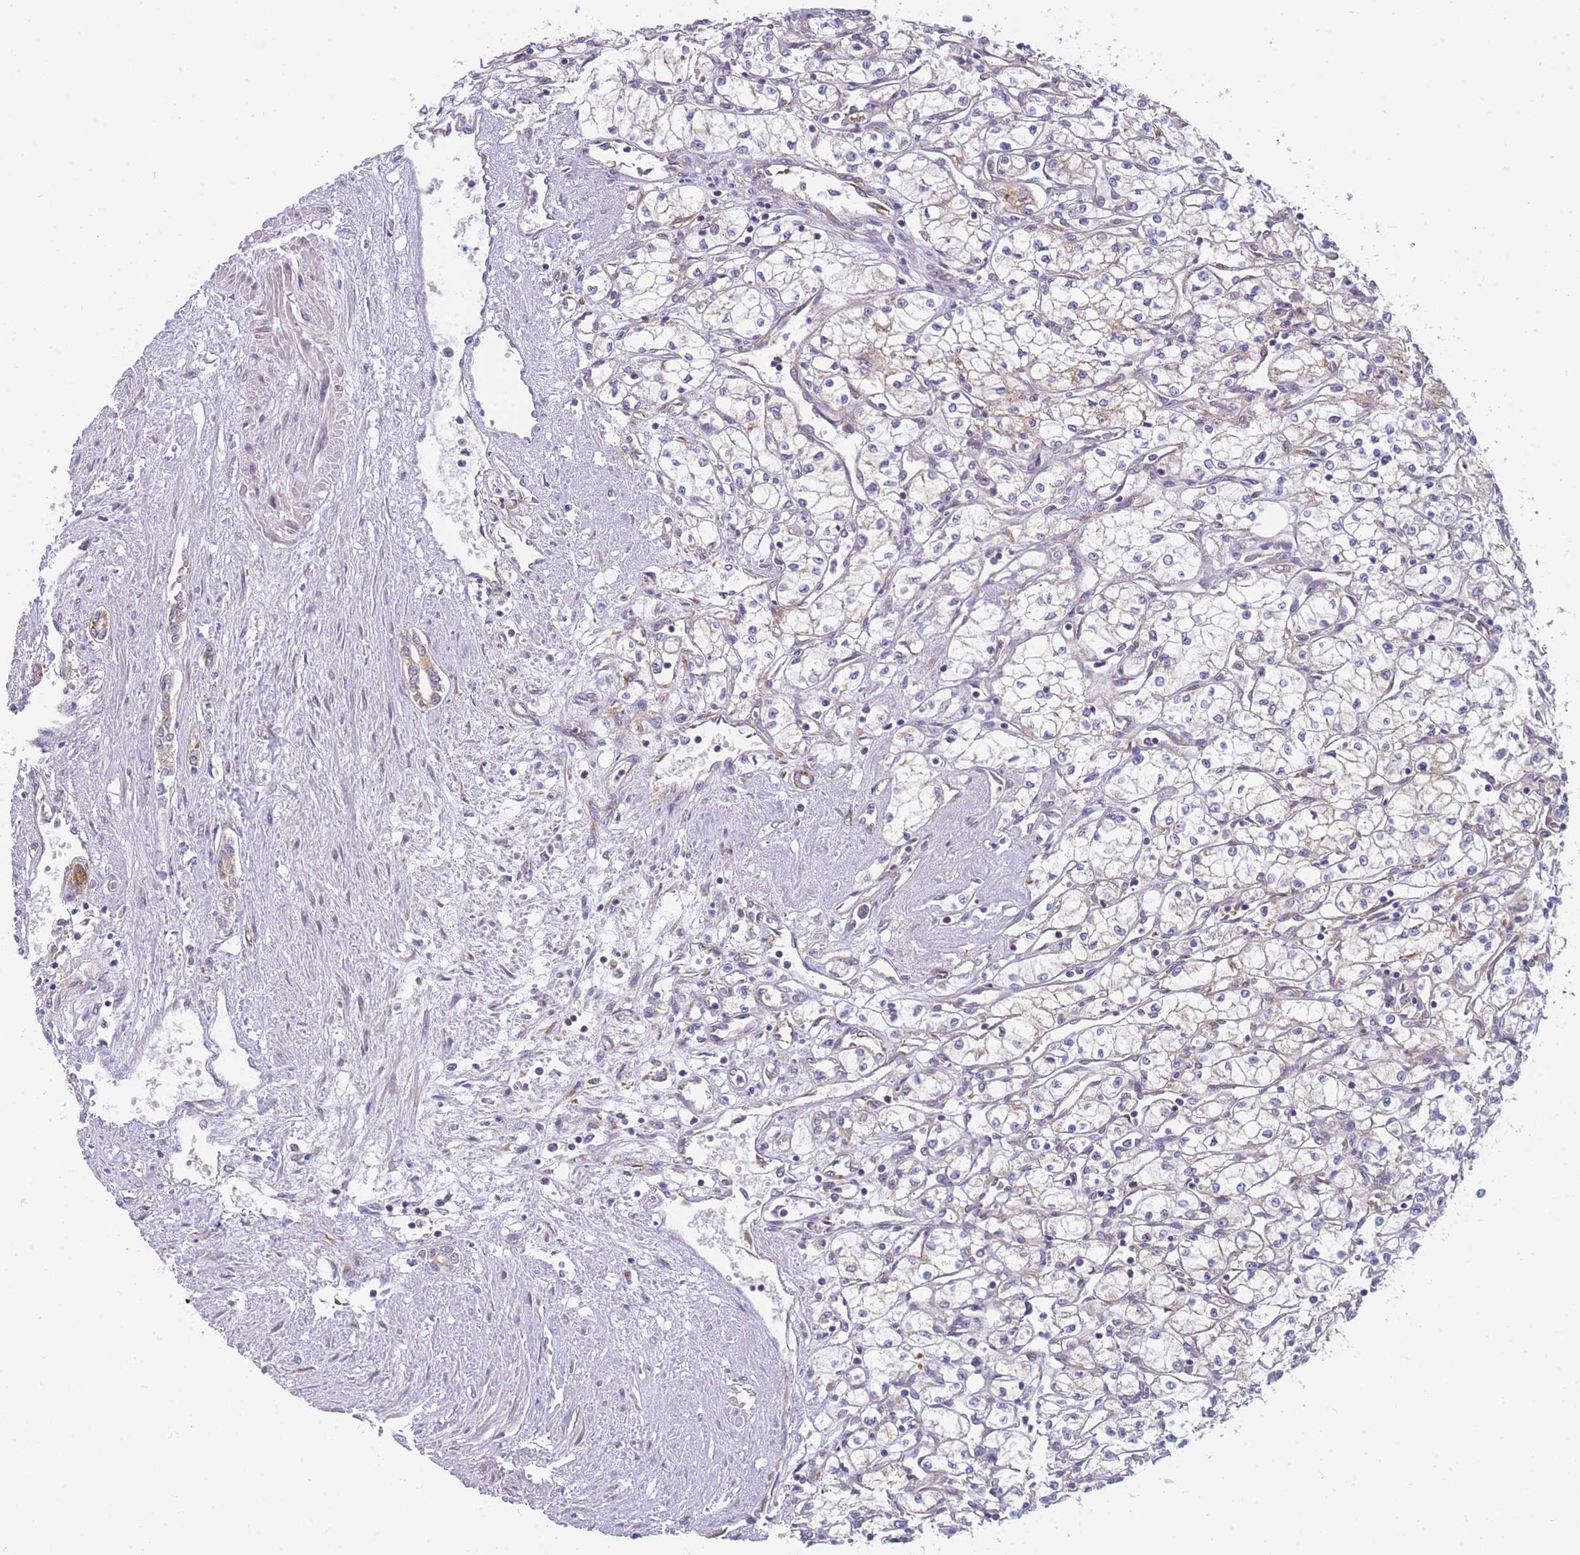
{"staining": {"intensity": "negative", "quantity": "none", "location": "none"}, "tissue": "renal cancer", "cell_type": "Tumor cells", "image_type": "cancer", "snomed": [{"axis": "morphology", "description": "Adenocarcinoma, NOS"}, {"axis": "topography", "description": "Kidney"}], "caption": "A high-resolution image shows immunohistochemistry staining of renal cancer, which displays no significant staining in tumor cells. The staining is performed using DAB brown chromogen with nuclei counter-stained in using hematoxylin.", "gene": "MRPL23", "patient": {"sex": "male", "age": 59}}